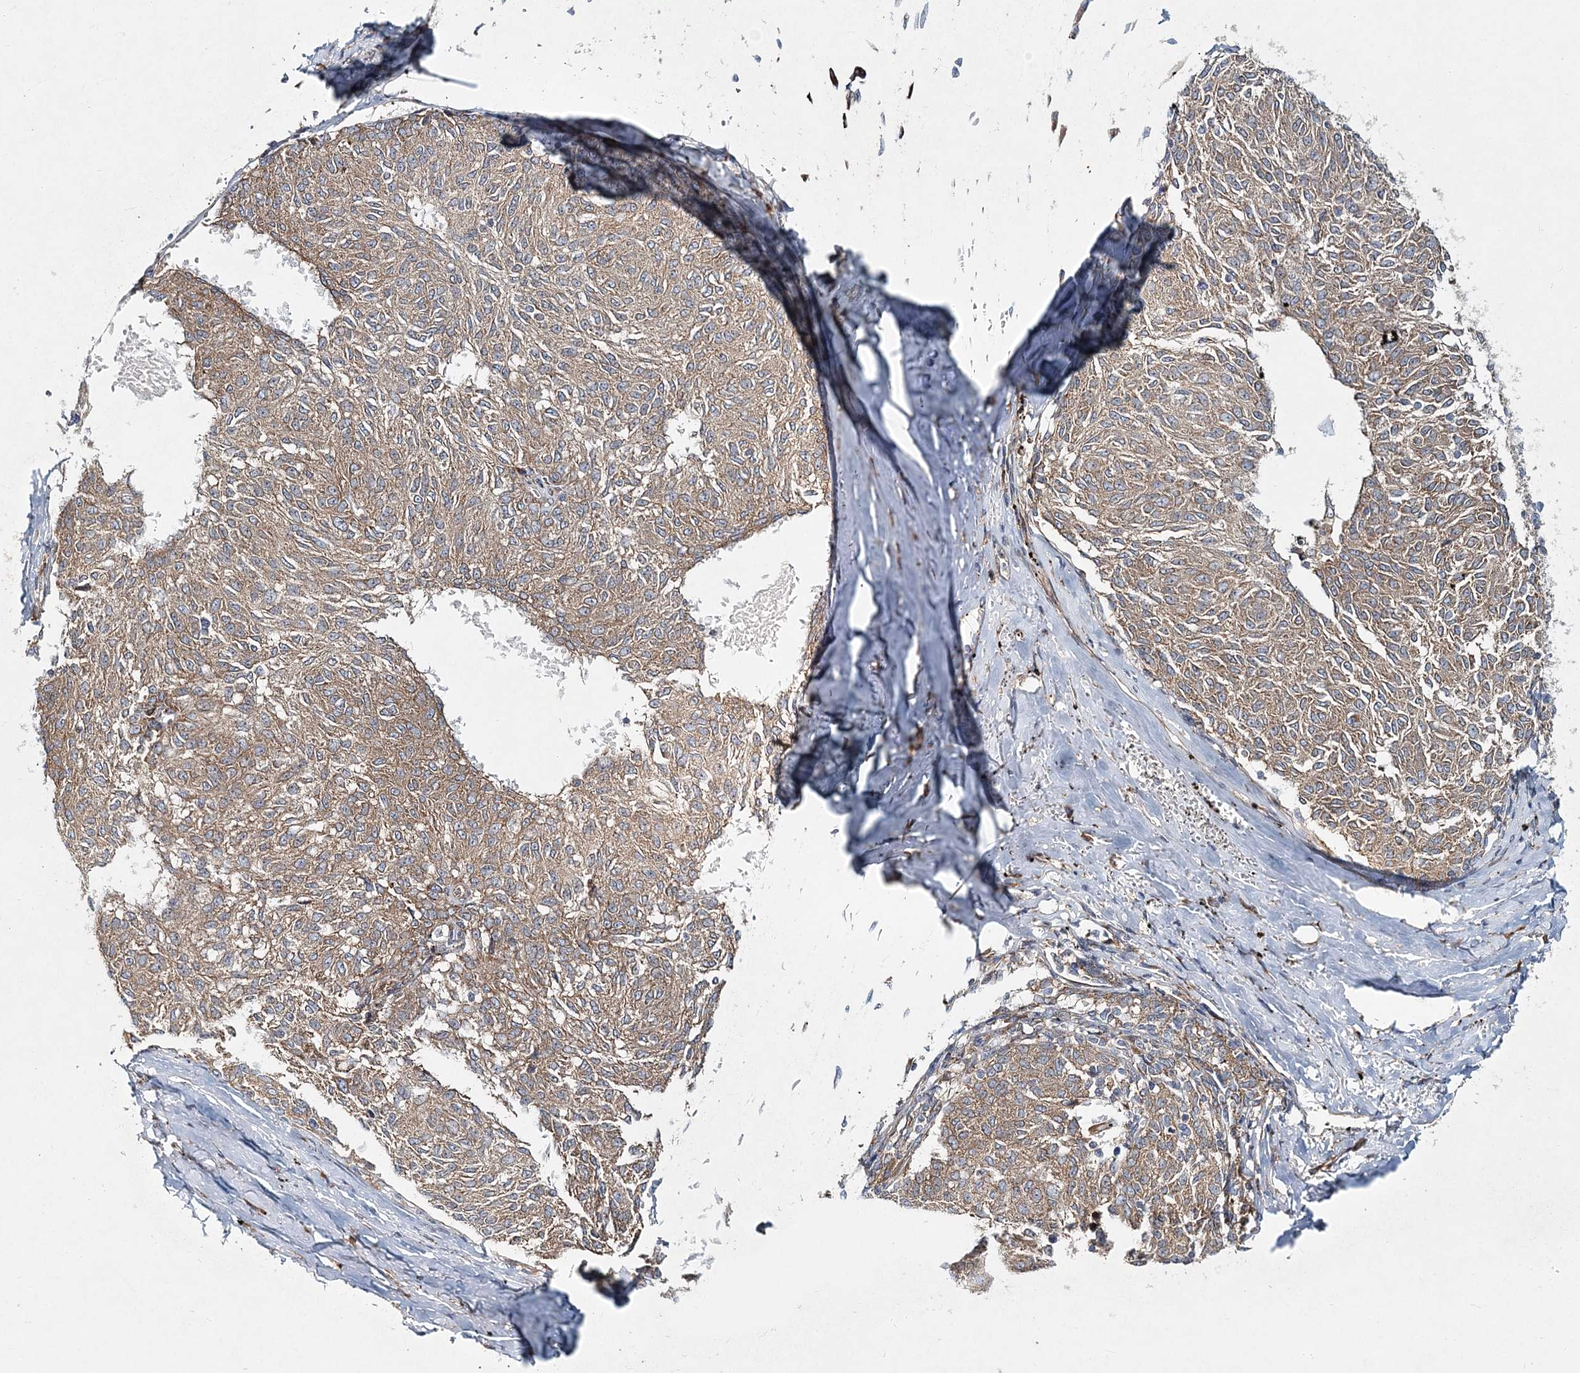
{"staining": {"intensity": "weak", "quantity": ">75%", "location": "cytoplasmic/membranous"}, "tissue": "melanoma", "cell_type": "Tumor cells", "image_type": "cancer", "snomed": [{"axis": "morphology", "description": "Malignant melanoma, NOS"}, {"axis": "topography", "description": "Skin"}], "caption": "Protein expression analysis of human malignant melanoma reveals weak cytoplasmic/membranous expression in about >75% of tumor cells. The staining is performed using DAB brown chromogen to label protein expression. The nuclei are counter-stained blue using hematoxylin.", "gene": "NBAS", "patient": {"sex": "female", "age": 72}}